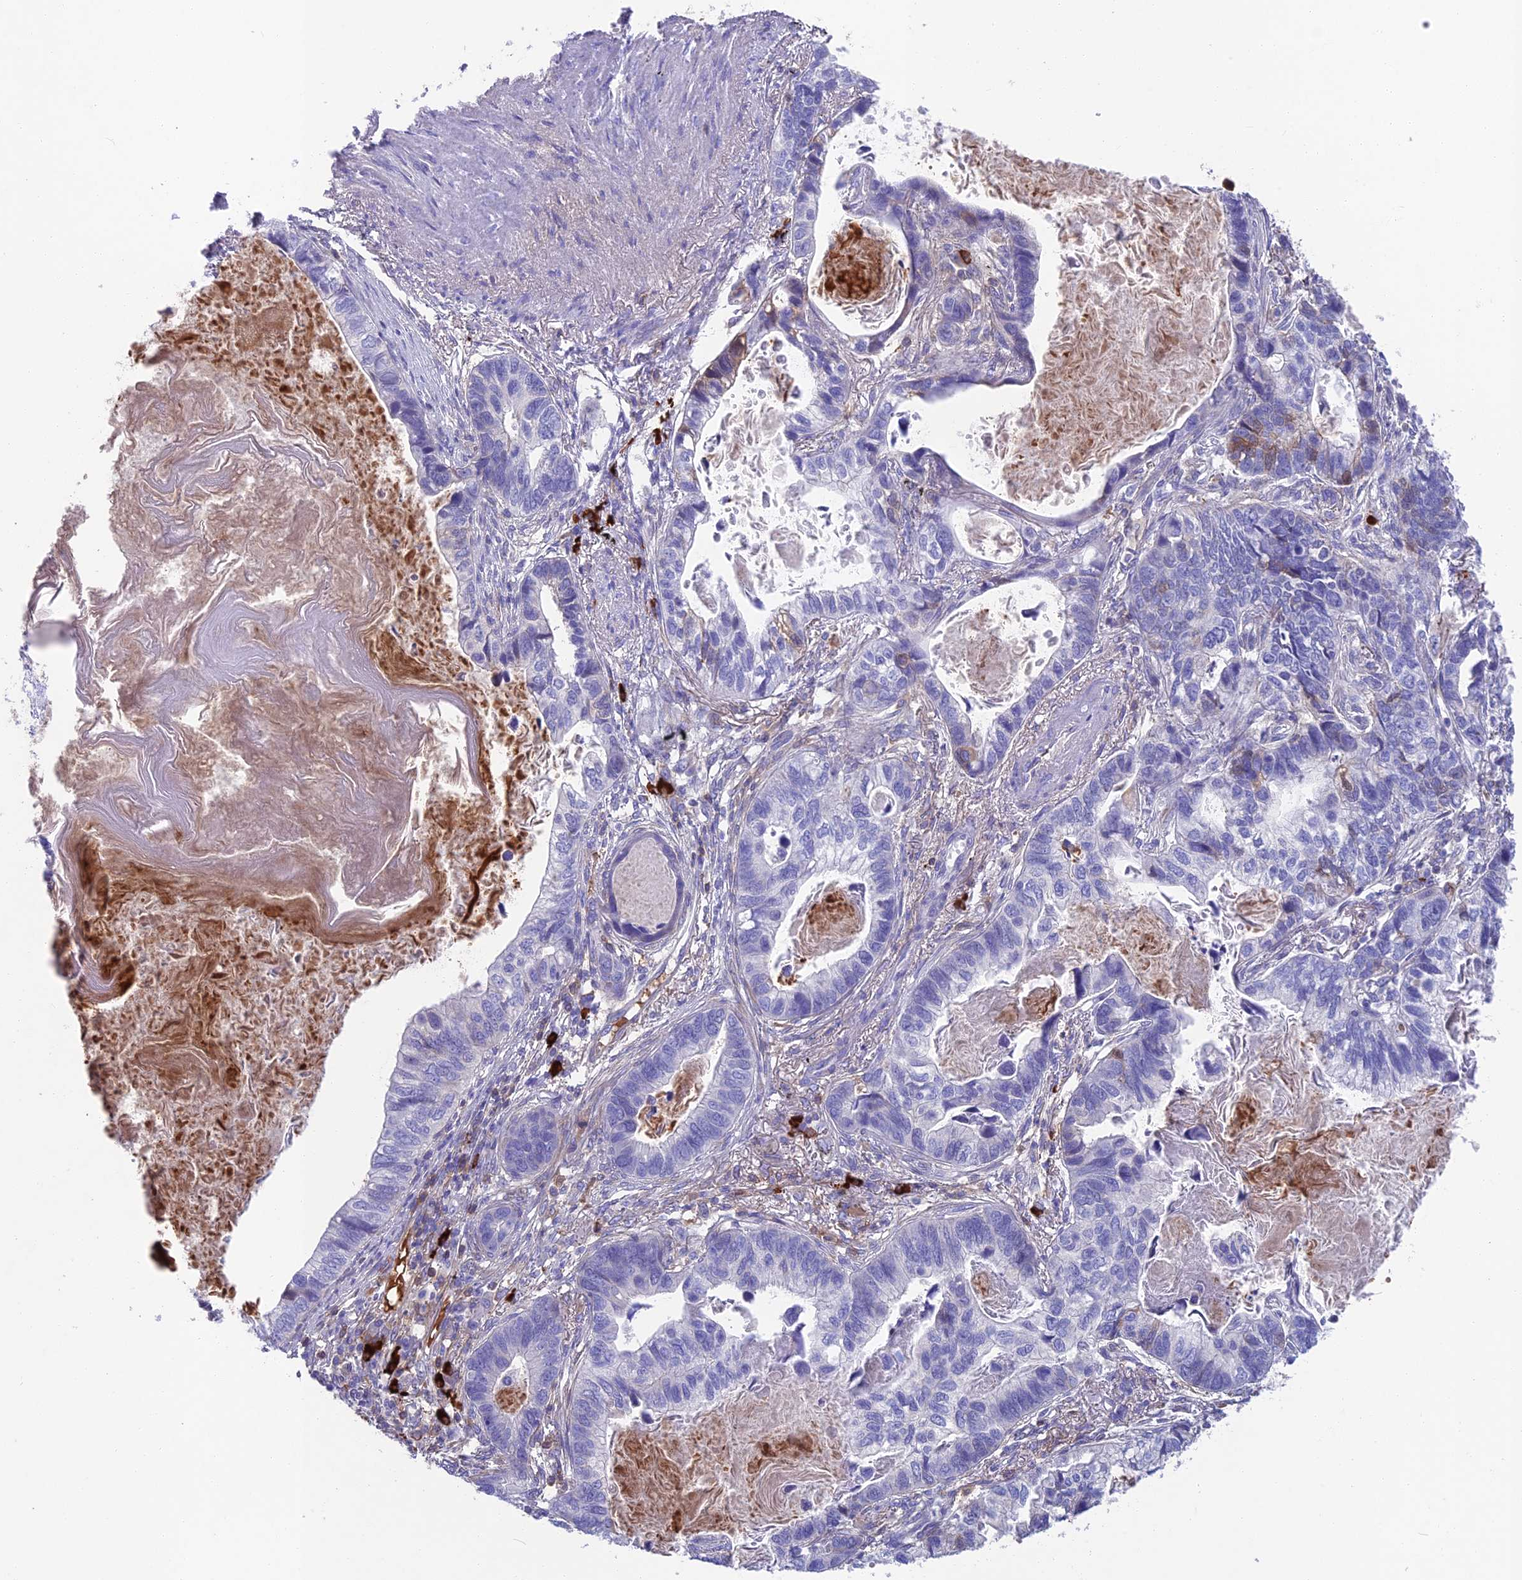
{"staining": {"intensity": "negative", "quantity": "none", "location": "none"}, "tissue": "lung cancer", "cell_type": "Tumor cells", "image_type": "cancer", "snomed": [{"axis": "morphology", "description": "Adenocarcinoma, NOS"}, {"axis": "topography", "description": "Lung"}], "caption": "Human lung cancer (adenocarcinoma) stained for a protein using immunohistochemistry (IHC) displays no staining in tumor cells.", "gene": "SNAP91", "patient": {"sex": "male", "age": 67}}